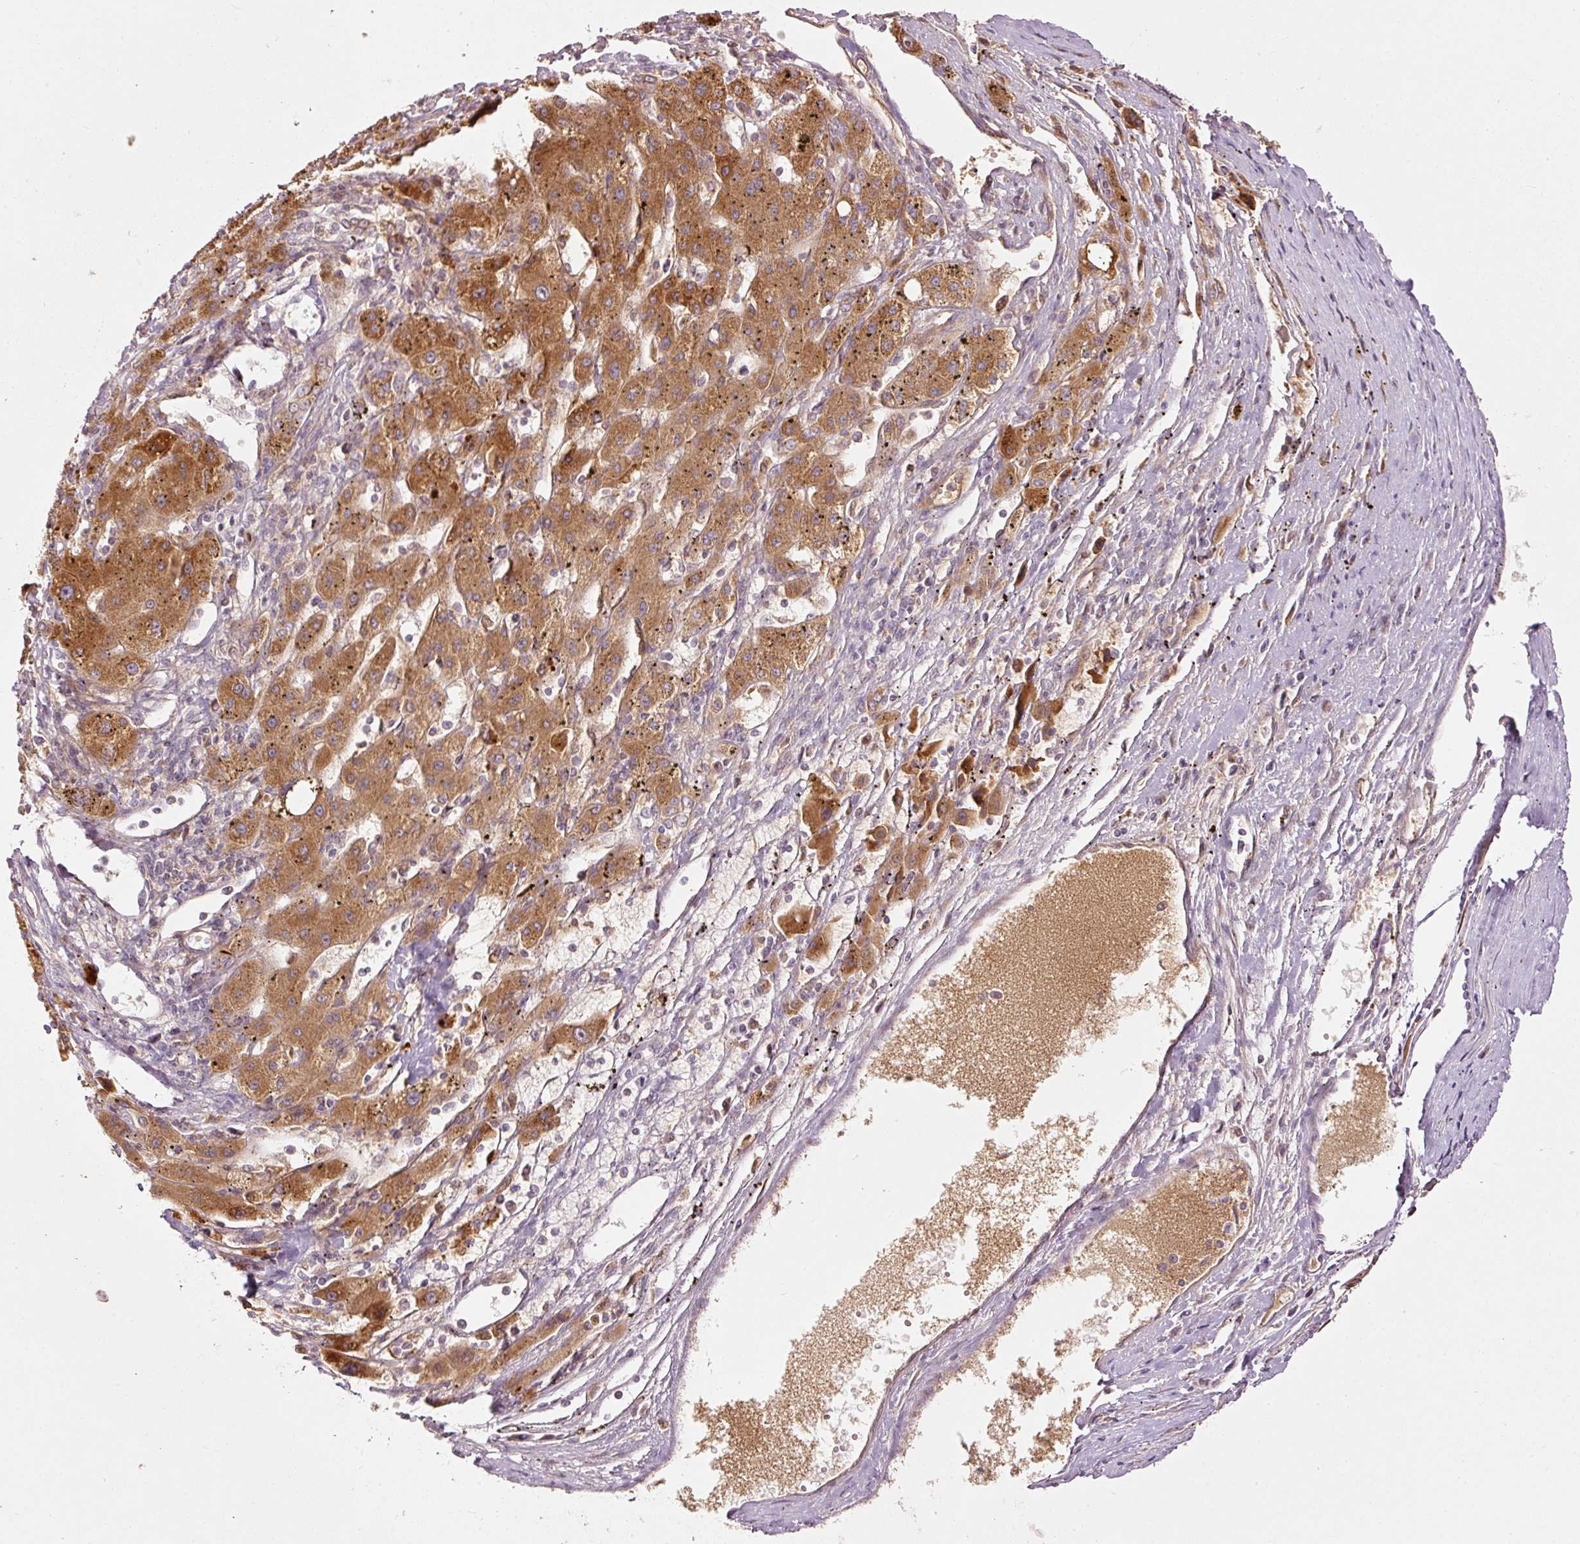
{"staining": {"intensity": "moderate", "quantity": ">75%", "location": "cytoplasmic/membranous"}, "tissue": "liver cancer", "cell_type": "Tumor cells", "image_type": "cancer", "snomed": [{"axis": "morphology", "description": "Carcinoma, Hepatocellular, NOS"}, {"axis": "topography", "description": "Liver"}], "caption": "Immunohistochemistry (DAB) staining of liver cancer reveals moderate cytoplasmic/membranous protein staining in about >75% of tumor cells.", "gene": "SERPING1", "patient": {"sex": "male", "age": 72}}